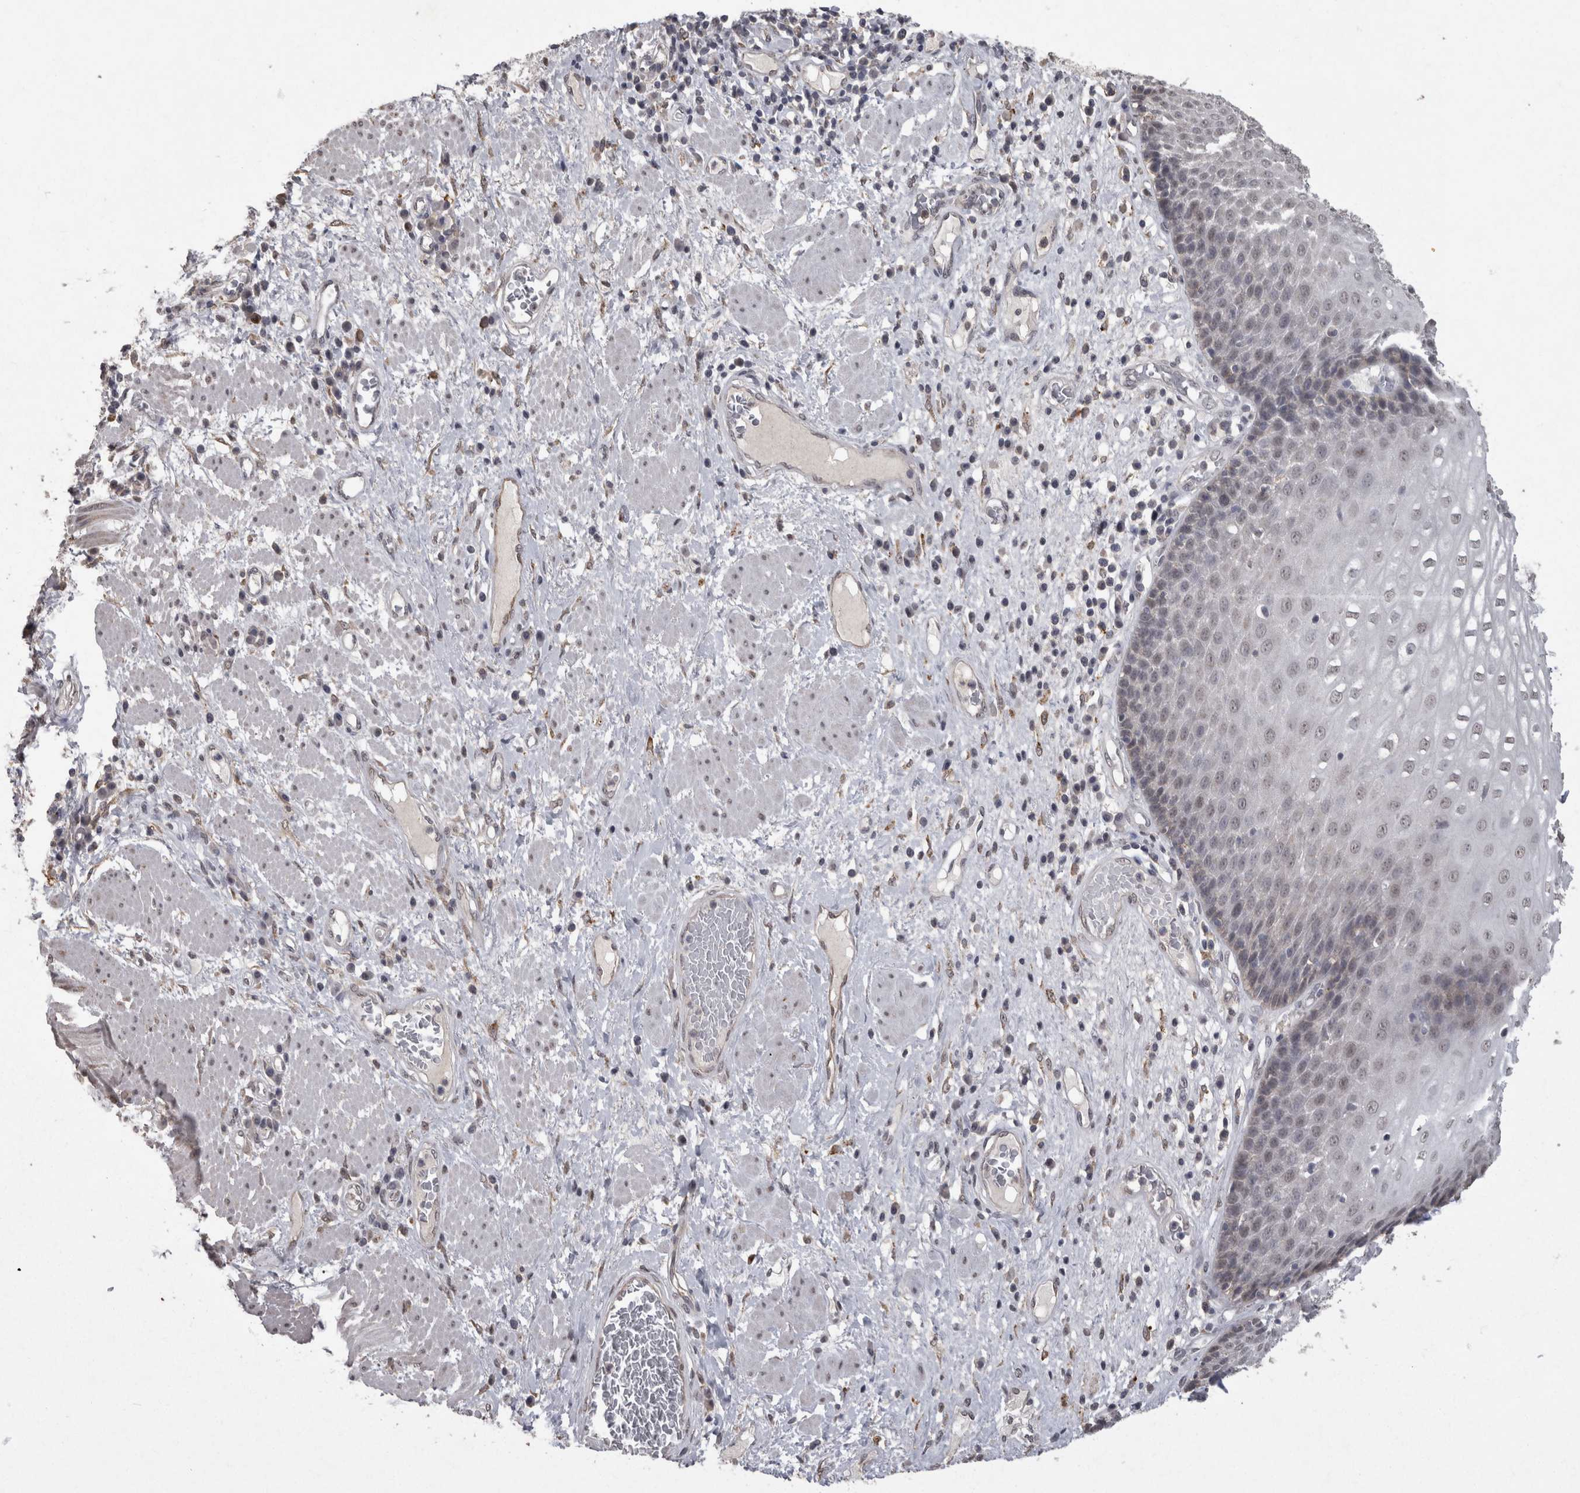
{"staining": {"intensity": "weak", "quantity": "25%-75%", "location": "nuclear"}, "tissue": "esophagus", "cell_type": "Squamous epithelial cells", "image_type": "normal", "snomed": [{"axis": "morphology", "description": "Normal tissue, NOS"}, {"axis": "morphology", "description": "Adenocarcinoma, NOS"}, {"axis": "topography", "description": "Esophagus"}], "caption": "DAB (3,3'-diaminobenzidine) immunohistochemical staining of normal esophagus reveals weak nuclear protein positivity in about 25%-75% of squamous epithelial cells.", "gene": "MEP1A", "patient": {"sex": "male", "age": 62}}